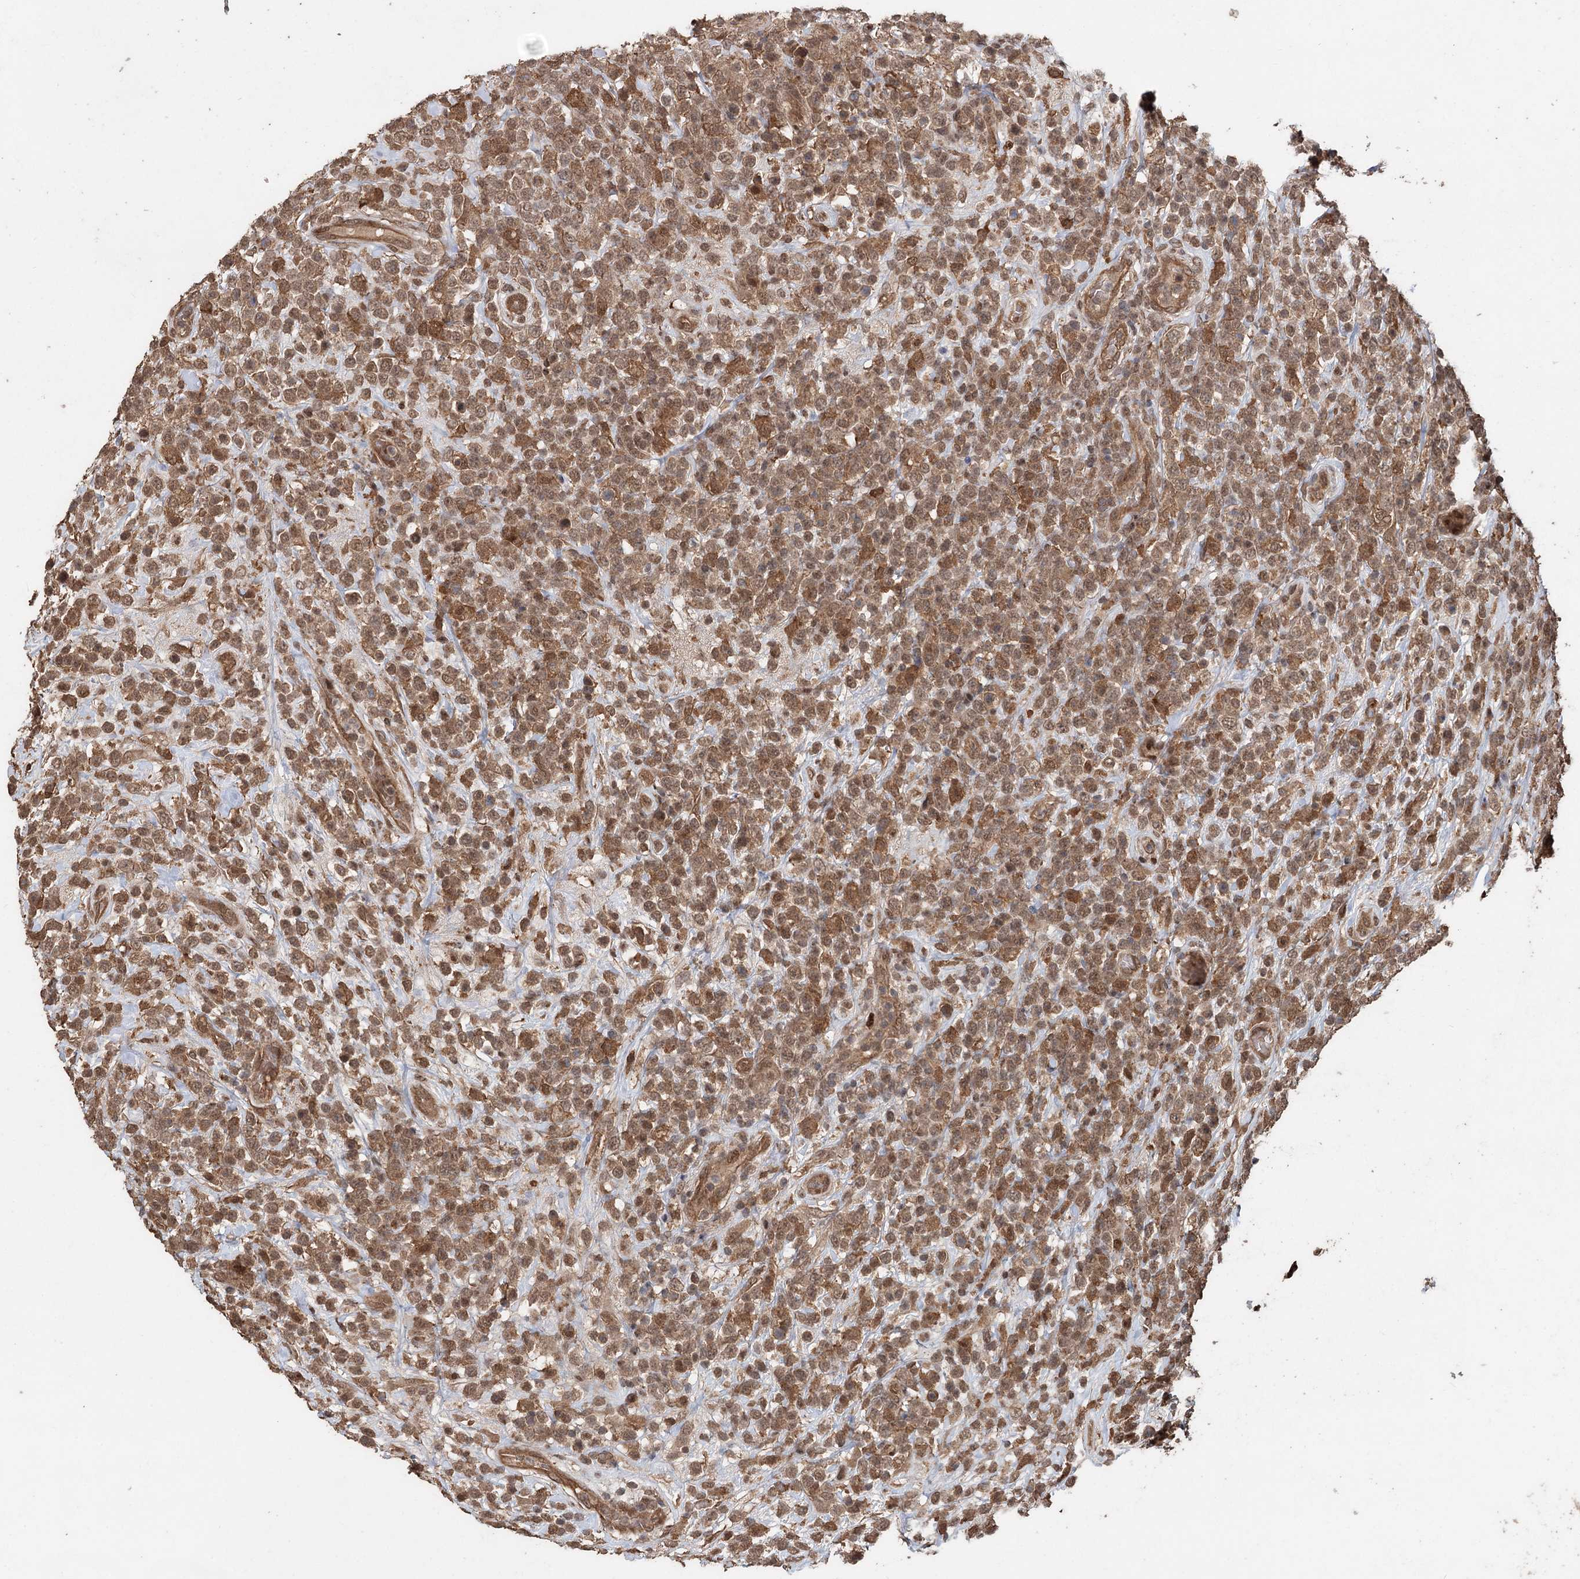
{"staining": {"intensity": "moderate", "quantity": ">75%", "location": "cytoplasmic/membranous,nuclear"}, "tissue": "lymphoma", "cell_type": "Tumor cells", "image_type": "cancer", "snomed": [{"axis": "morphology", "description": "Malignant lymphoma, non-Hodgkin's type, High grade"}, {"axis": "topography", "description": "Colon"}], "caption": "Malignant lymphoma, non-Hodgkin's type (high-grade) stained with a protein marker shows moderate staining in tumor cells.", "gene": "FBXO7", "patient": {"sex": "female", "age": 53}}